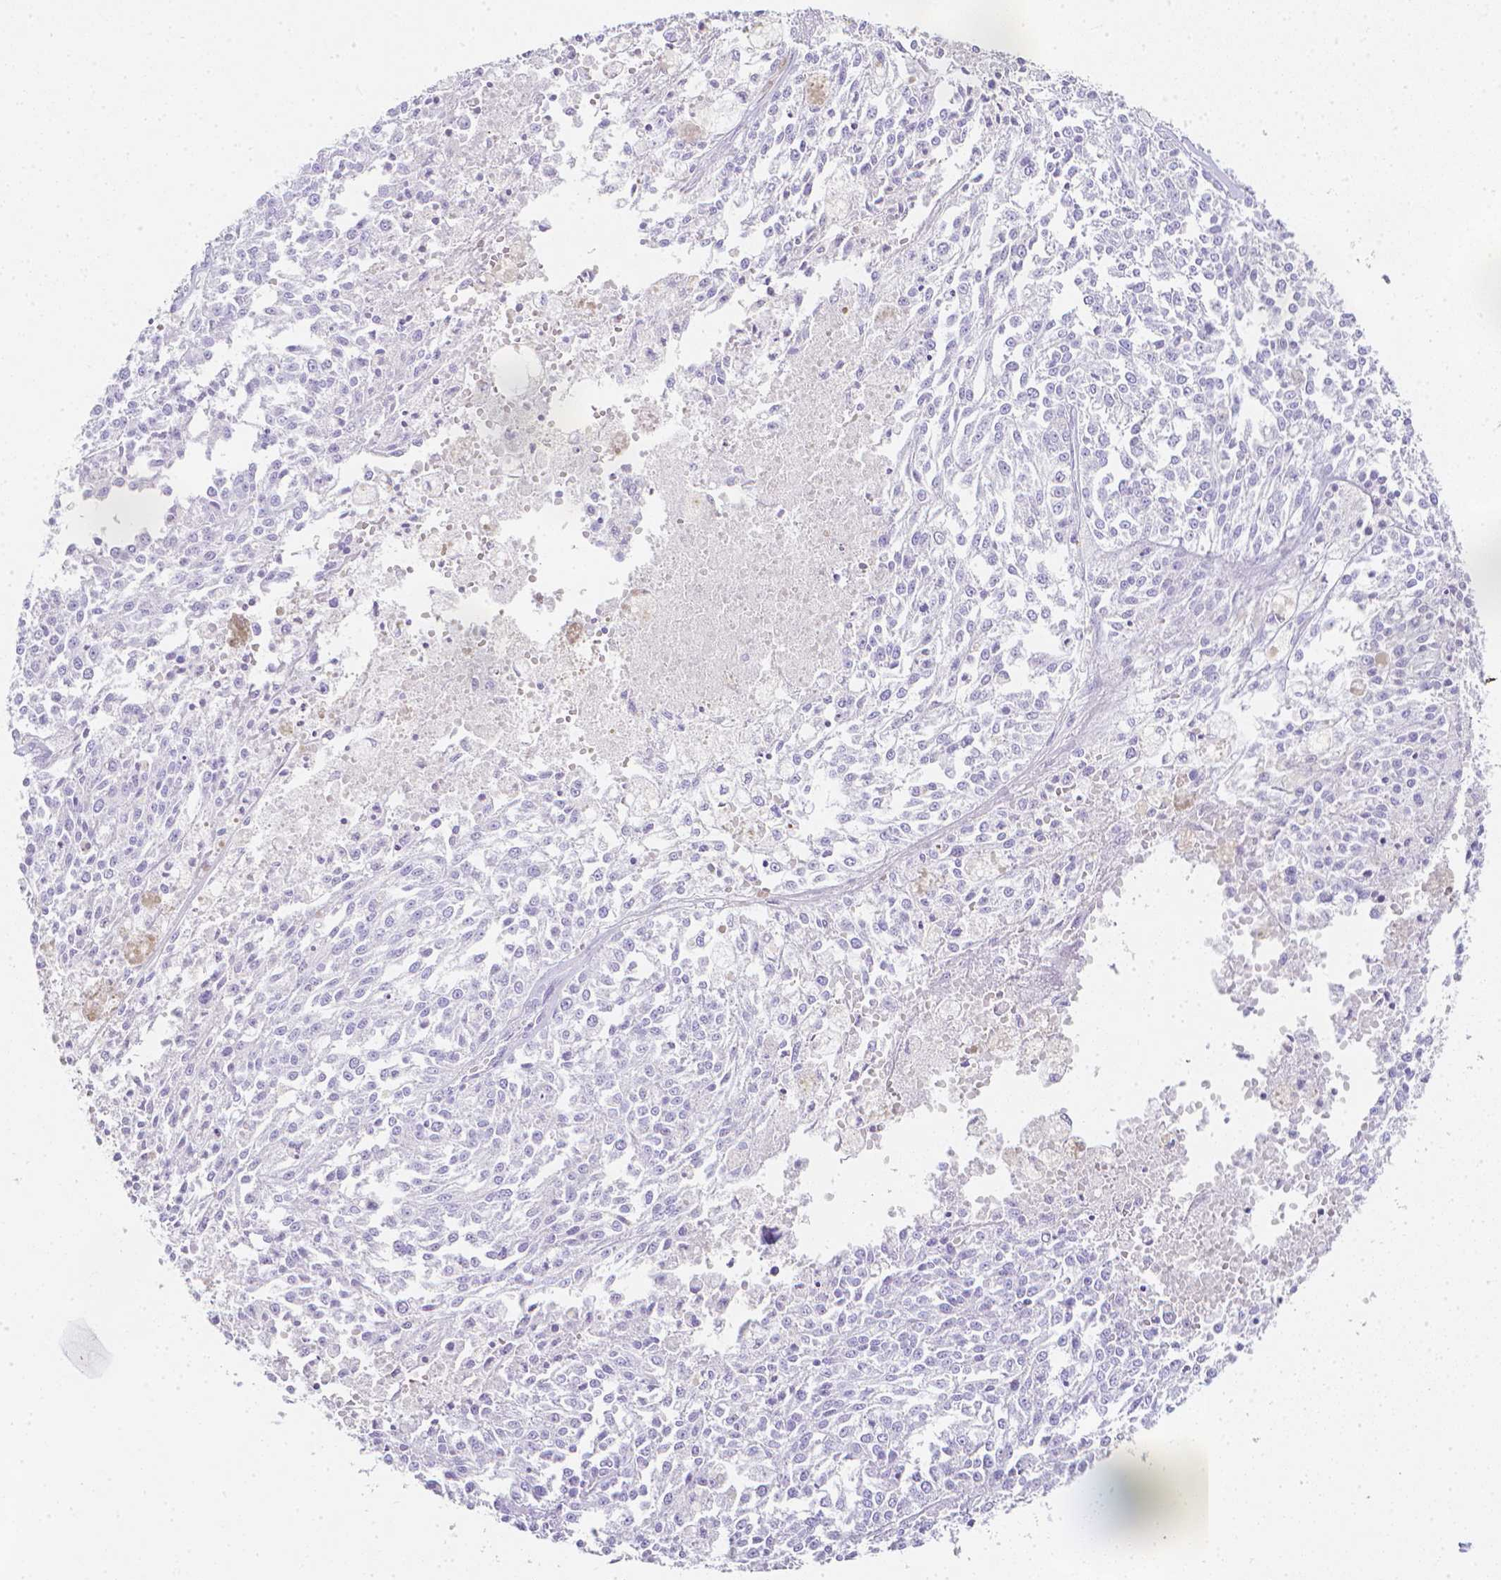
{"staining": {"intensity": "negative", "quantity": "none", "location": "none"}, "tissue": "melanoma", "cell_type": "Tumor cells", "image_type": "cancer", "snomed": [{"axis": "morphology", "description": "Malignant melanoma, NOS"}, {"axis": "topography", "description": "Skin"}], "caption": "A high-resolution image shows IHC staining of malignant melanoma, which shows no significant expression in tumor cells.", "gene": "LGALS4", "patient": {"sex": "female", "age": 64}}